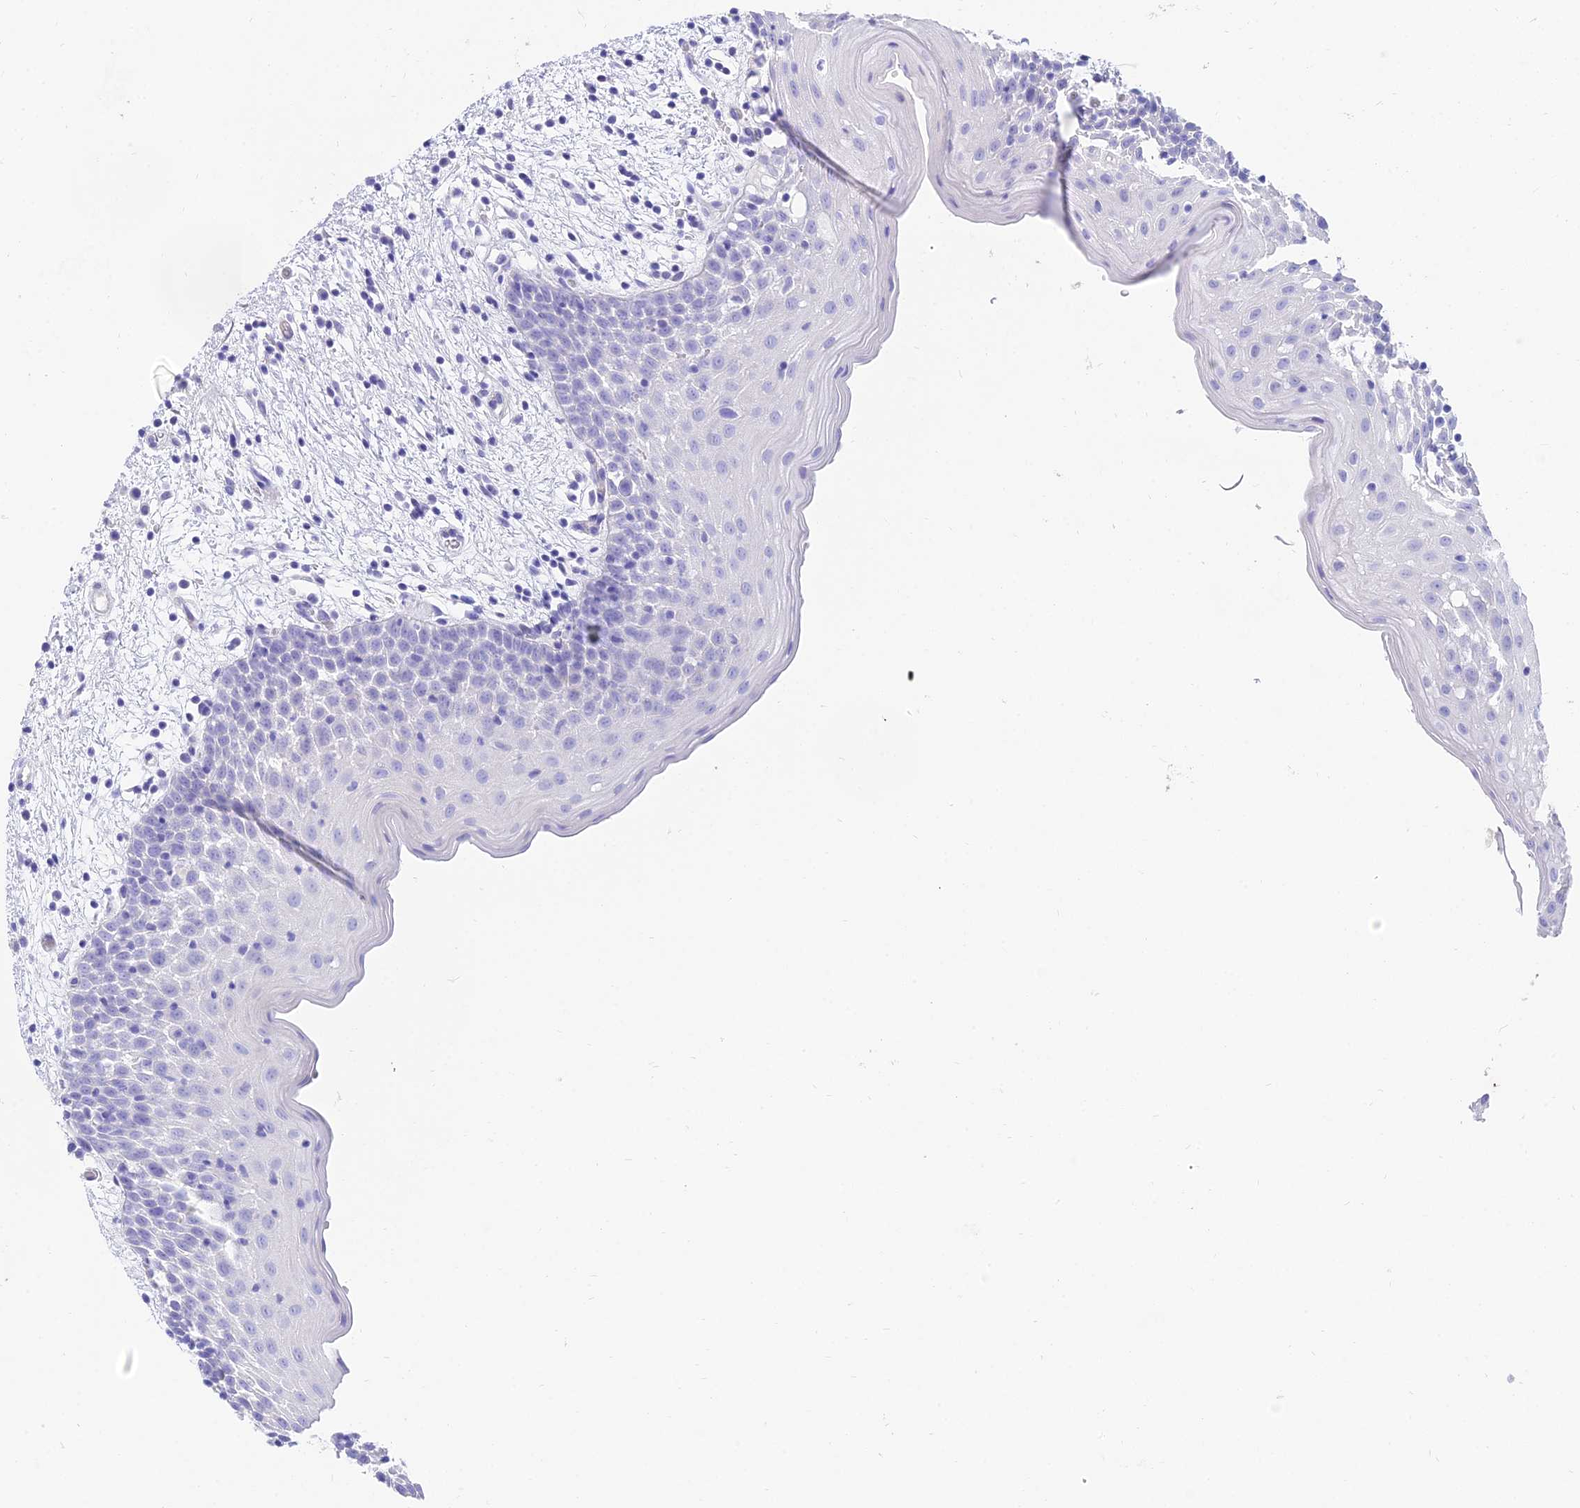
{"staining": {"intensity": "negative", "quantity": "none", "location": "none"}, "tissue": "oral mucosa", "cell_type": "Squamous epithelial cells", "image_type": "normal", "snomed": [{"axis": "morphology", "description": "Normal tissue, NOS"}, {"axis": "topography", "description": "Skeletal muscle"}, {"axis": "topography", "description": "Oral tissue"}, {"axis": "topography", "description": "Salivary gland"}, {"axis": "topography", "description": "Peripheral nerve tissue"}], "caption": "Oral mucosa stained for a protein using IHC demonstrates no positivity squamous epithelial cells.", "gene": "TAC3", "patient": {"sex": "male", "age": 54}}